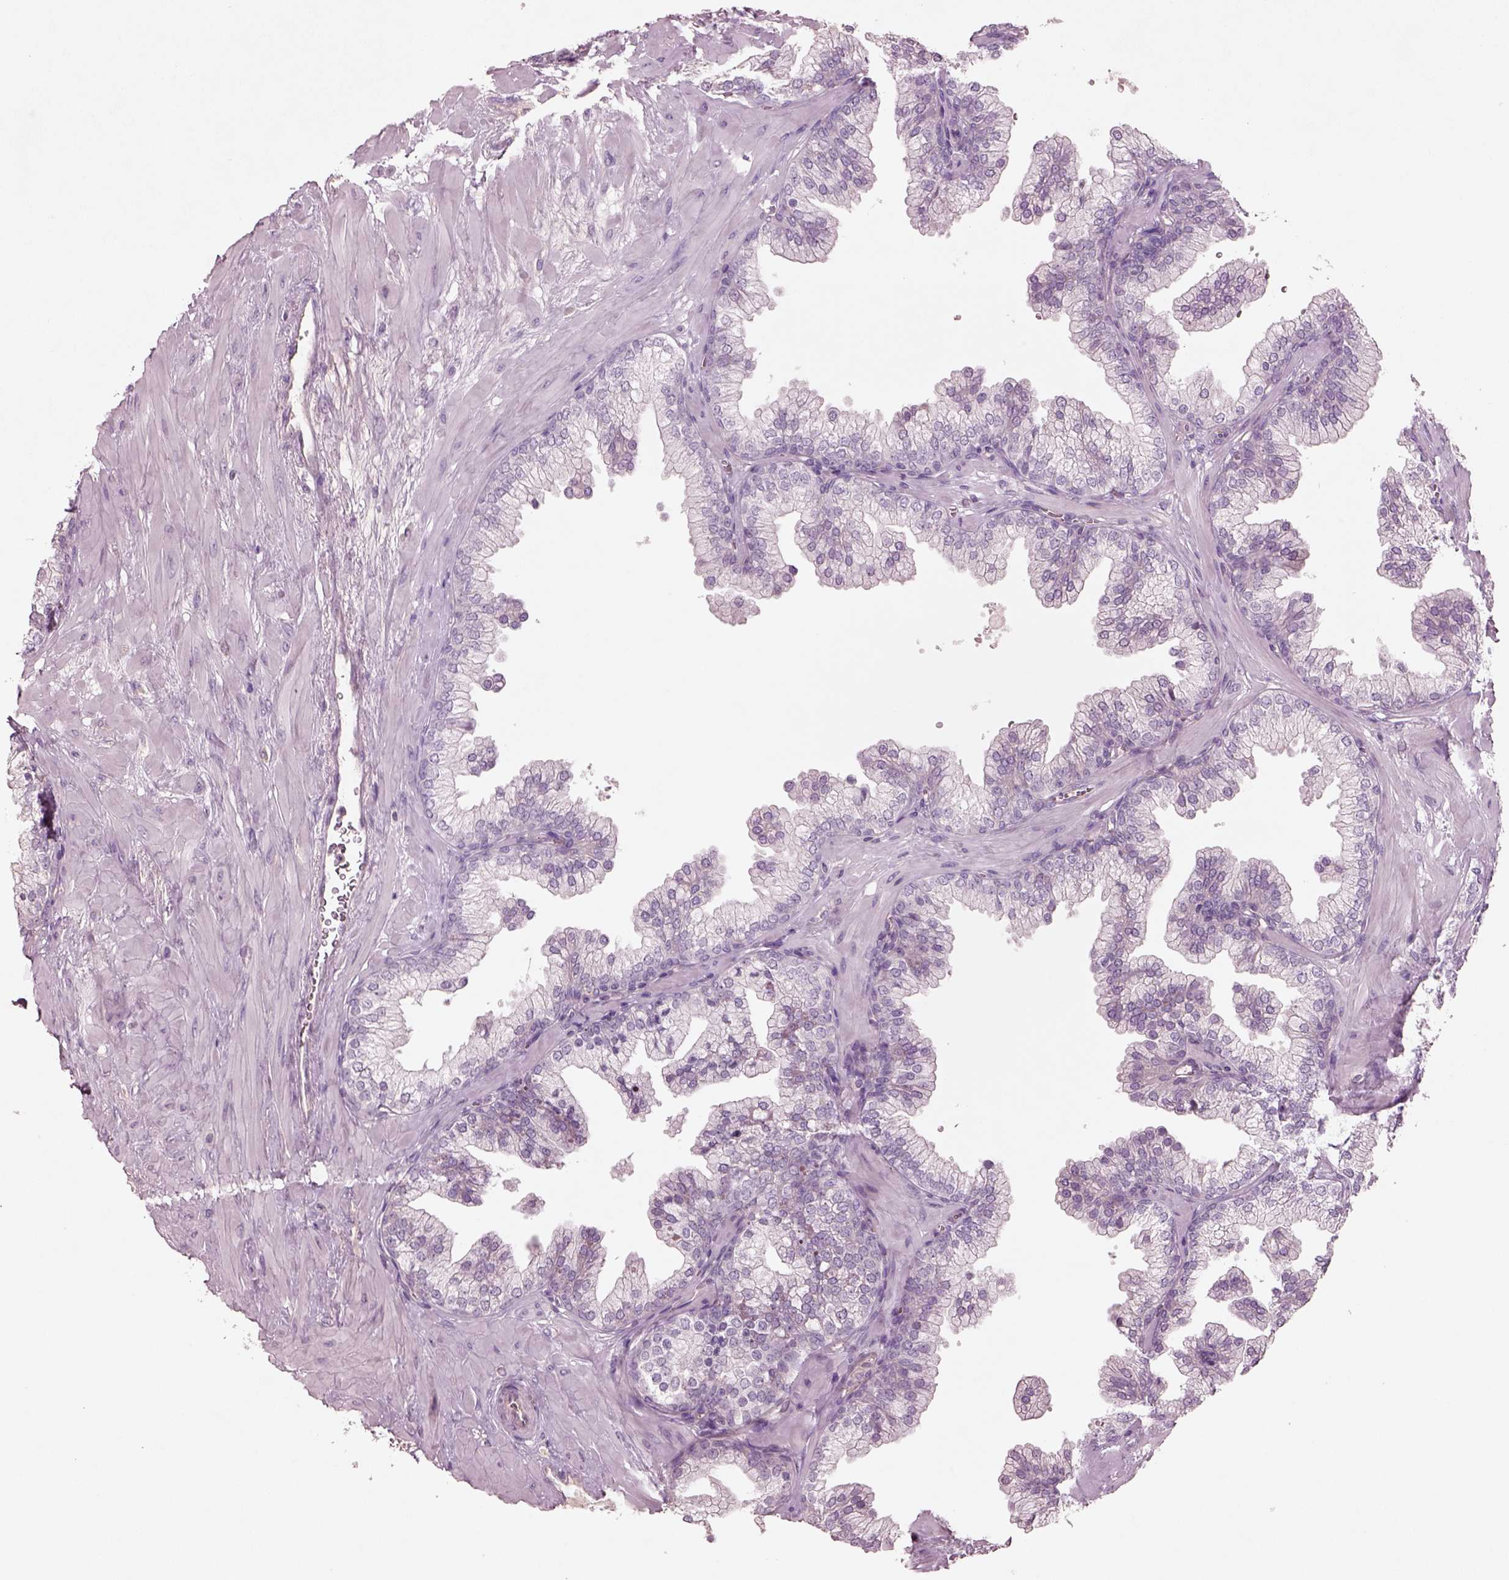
{"staining": {"intensity": "negative", "quantity": "none", "location": "none"}, "tissue": "prostate", "cell_type": "Glandular cells", "image_type": "normal", "snomed": [{"axis": "morphology", "description": "Normal tissue, NOS"}, {"axis": "topography", "description": "Prostate"}, {"axis": "topography", "description": "Peripheral nerve tissue"}], "caption": "Immunohistochemistry of normal prostate displays no staining in glandular cells. Nuclei are stained in blue.", "gene": "DUOXA2", "patient": {"sex": "male", "age": 61}}